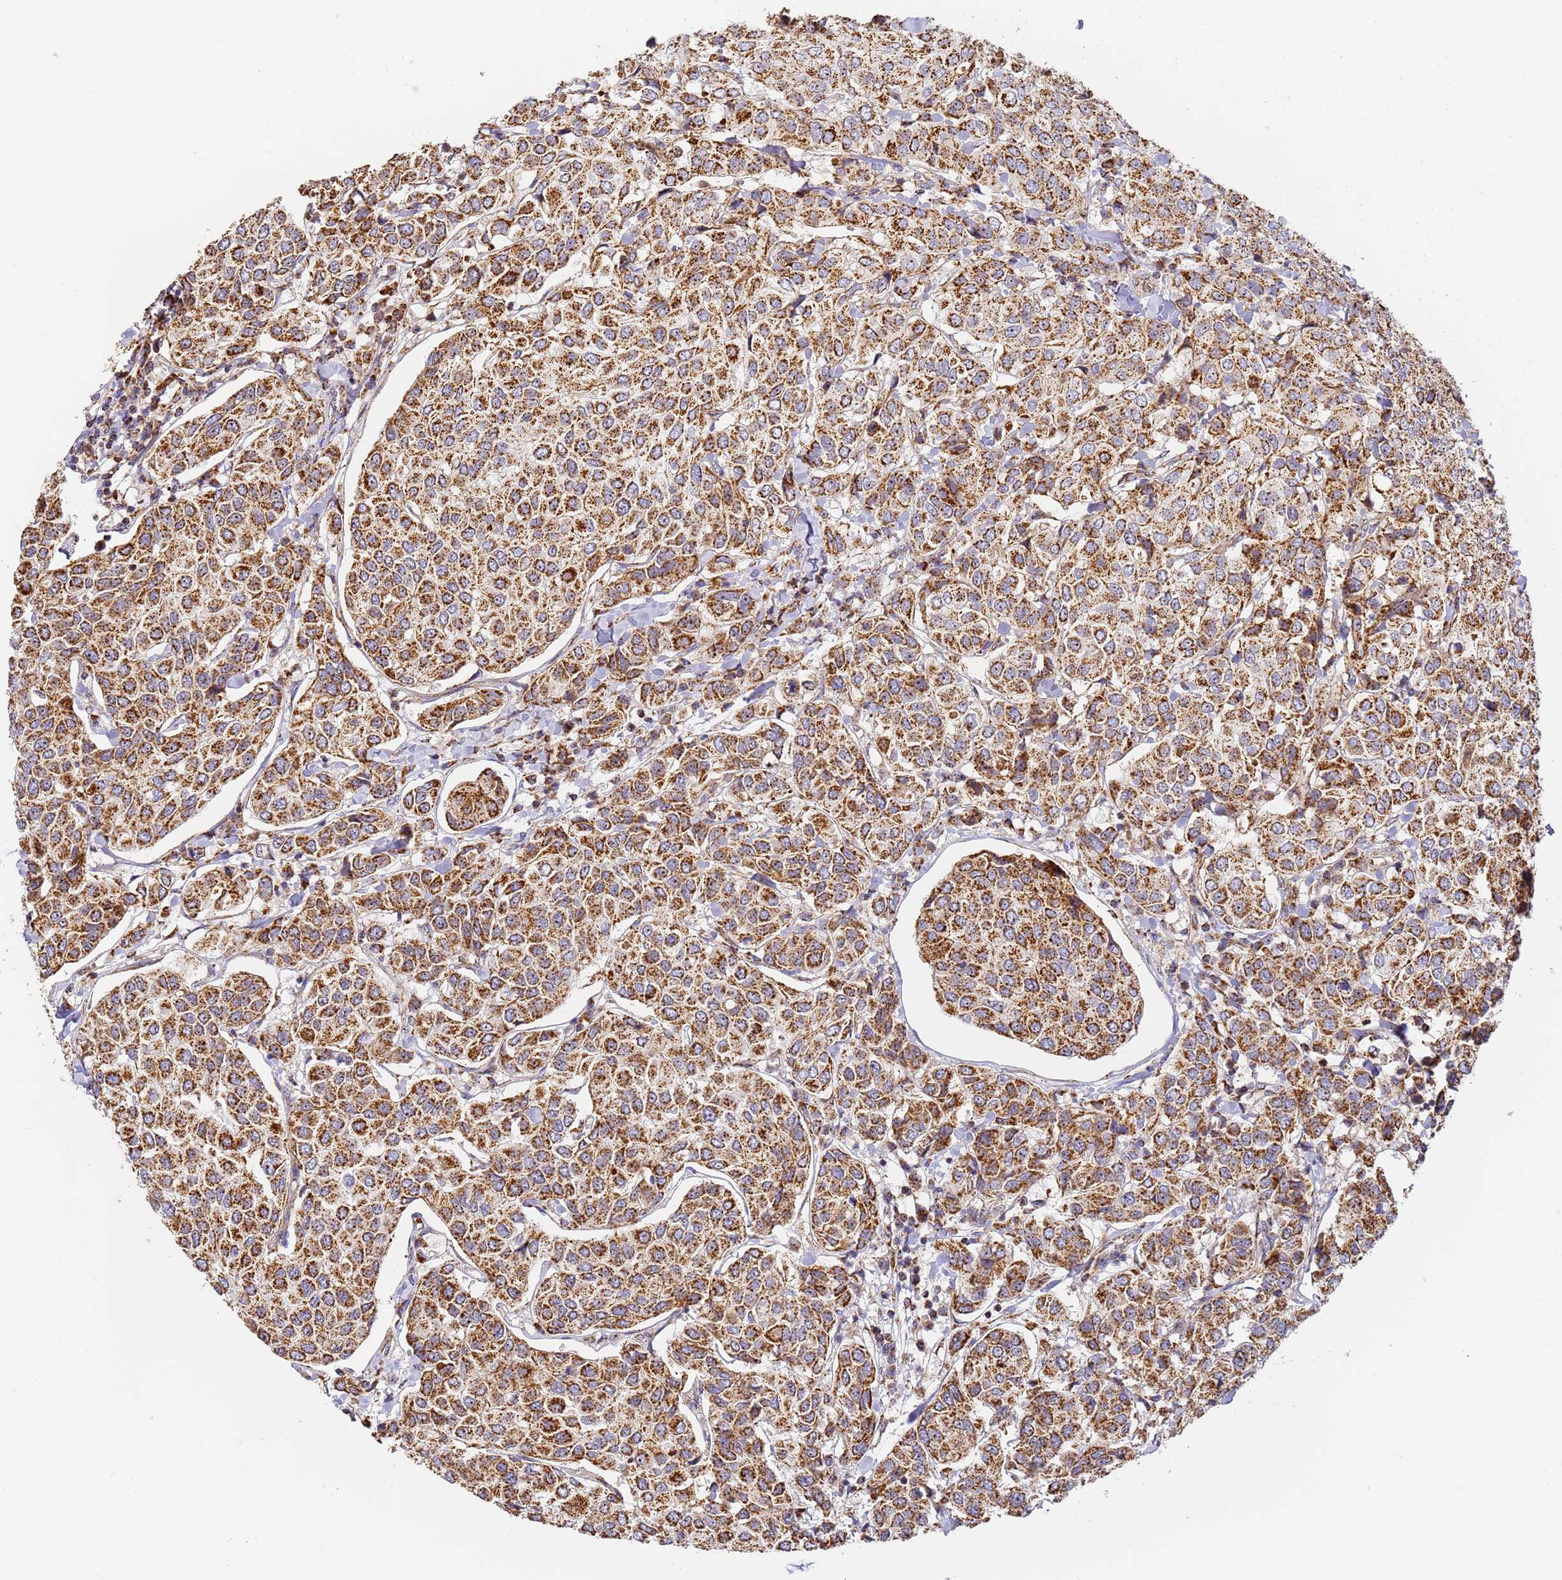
{"staining": {"intensity": "strong", "quantity": ">75%", "location": "cytoplasmic/membranous"}, "tissue": "breast cancer", "cell_type": "Tumor cells", "image_type": "cancer", "snomed": [{"axis": "morphology", "description": "Duct carcinoma"}, {"axis": "topography", "description": "Breast"}], "caption": "Protein staining demonstrates strong cytoplasmic/membranous positivity in about >75% of tumor cells in breast intraductal carcinoma.", "gene": "FRG2C", "patient": {"sex": "female", "age": 55}}